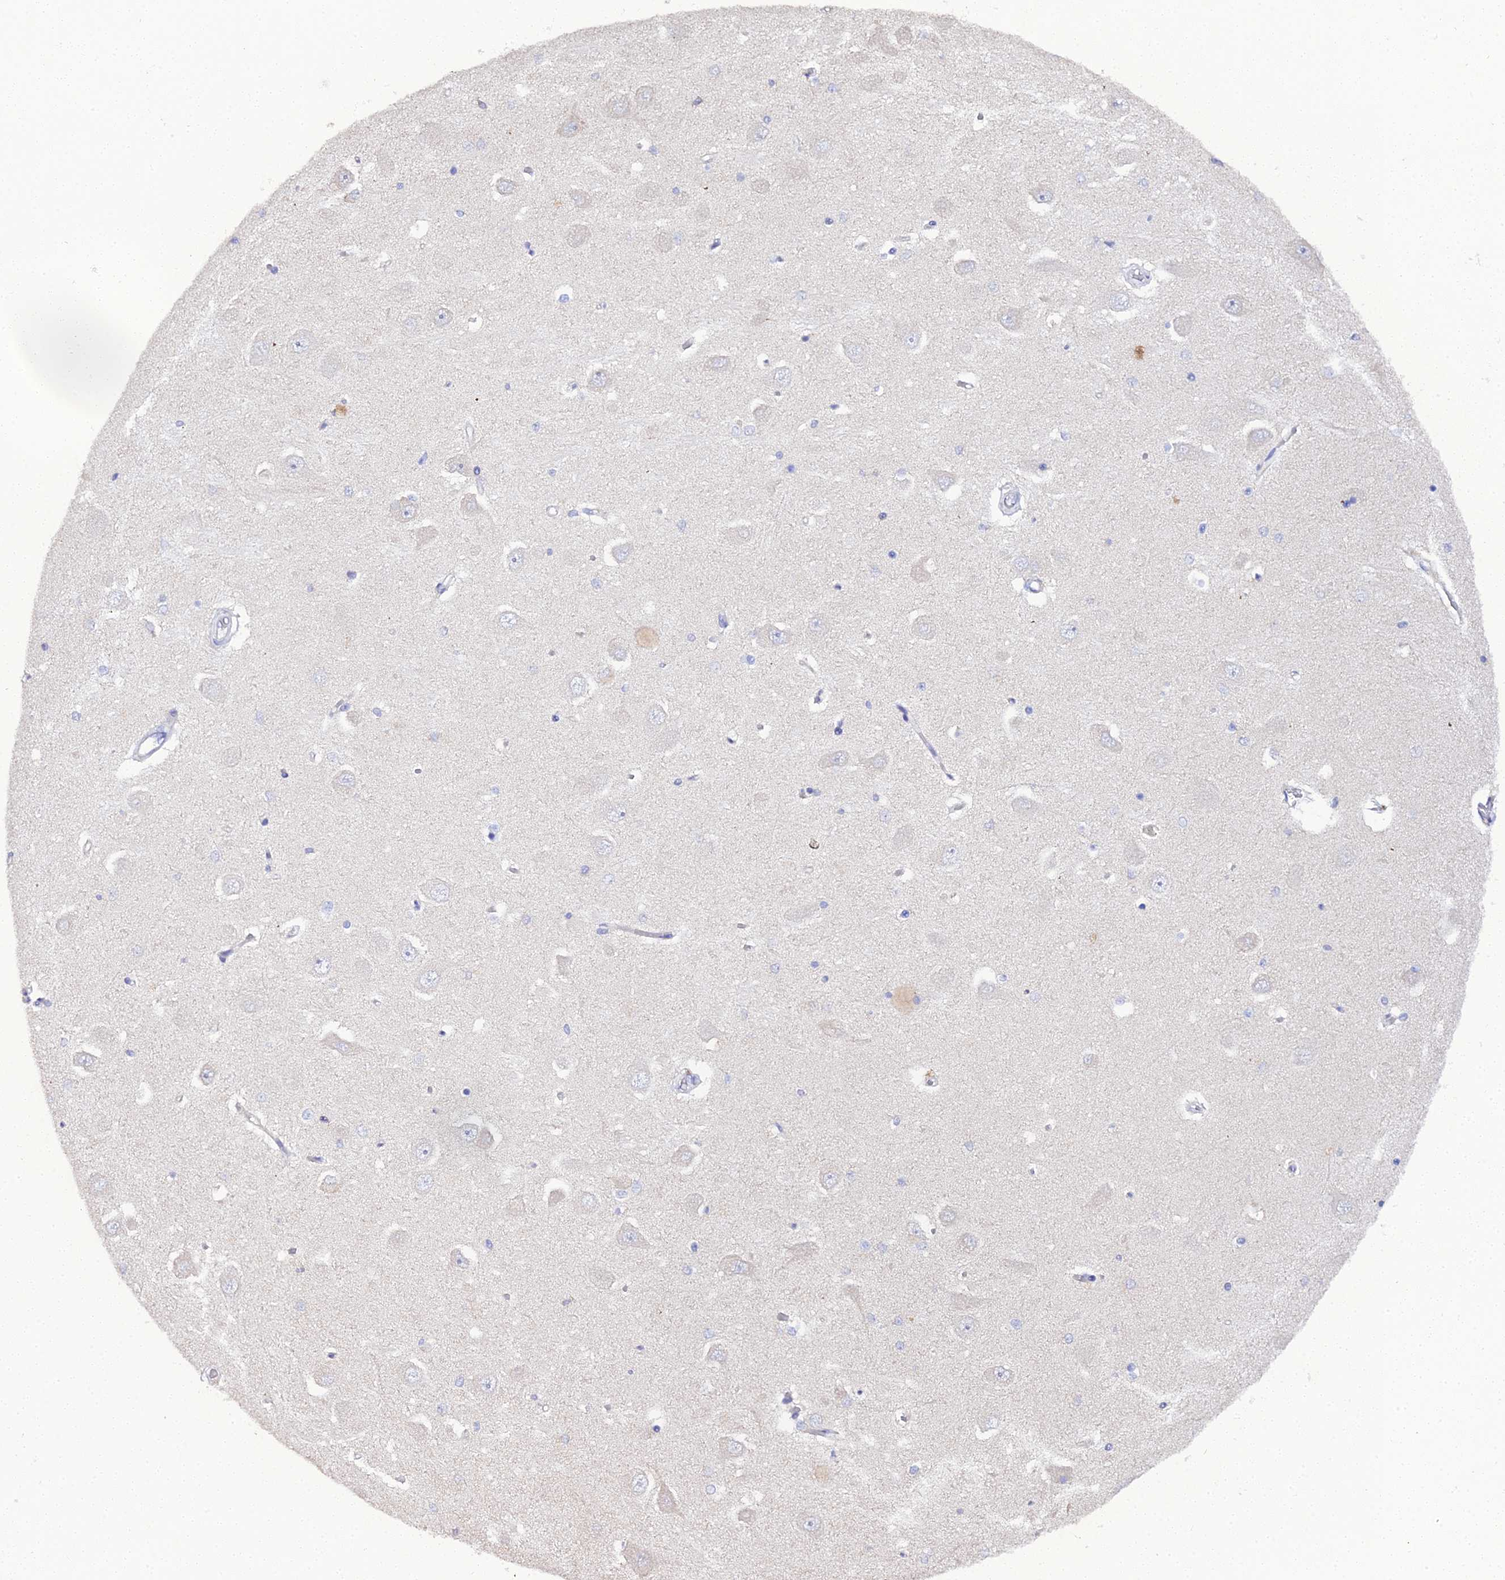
{"staining": {"intensity": "negative", "quantity": "none", "location": "none"}, "tissue": "hippocampus", "cell_type": "Glial cells", "image_type": "normal", "snomed": [{"axis": "morphology", "description": "Normal tissue, NOS"}, {"axis": "topography", "description": "Hippocampus"}], "caption": "A high-resolution image shows immunohistochemistry staining of benign hippocampus, which displays no significant staining in glial cells.", "gene": "SCX", "patient": {"sex": "male", "age": 45}}